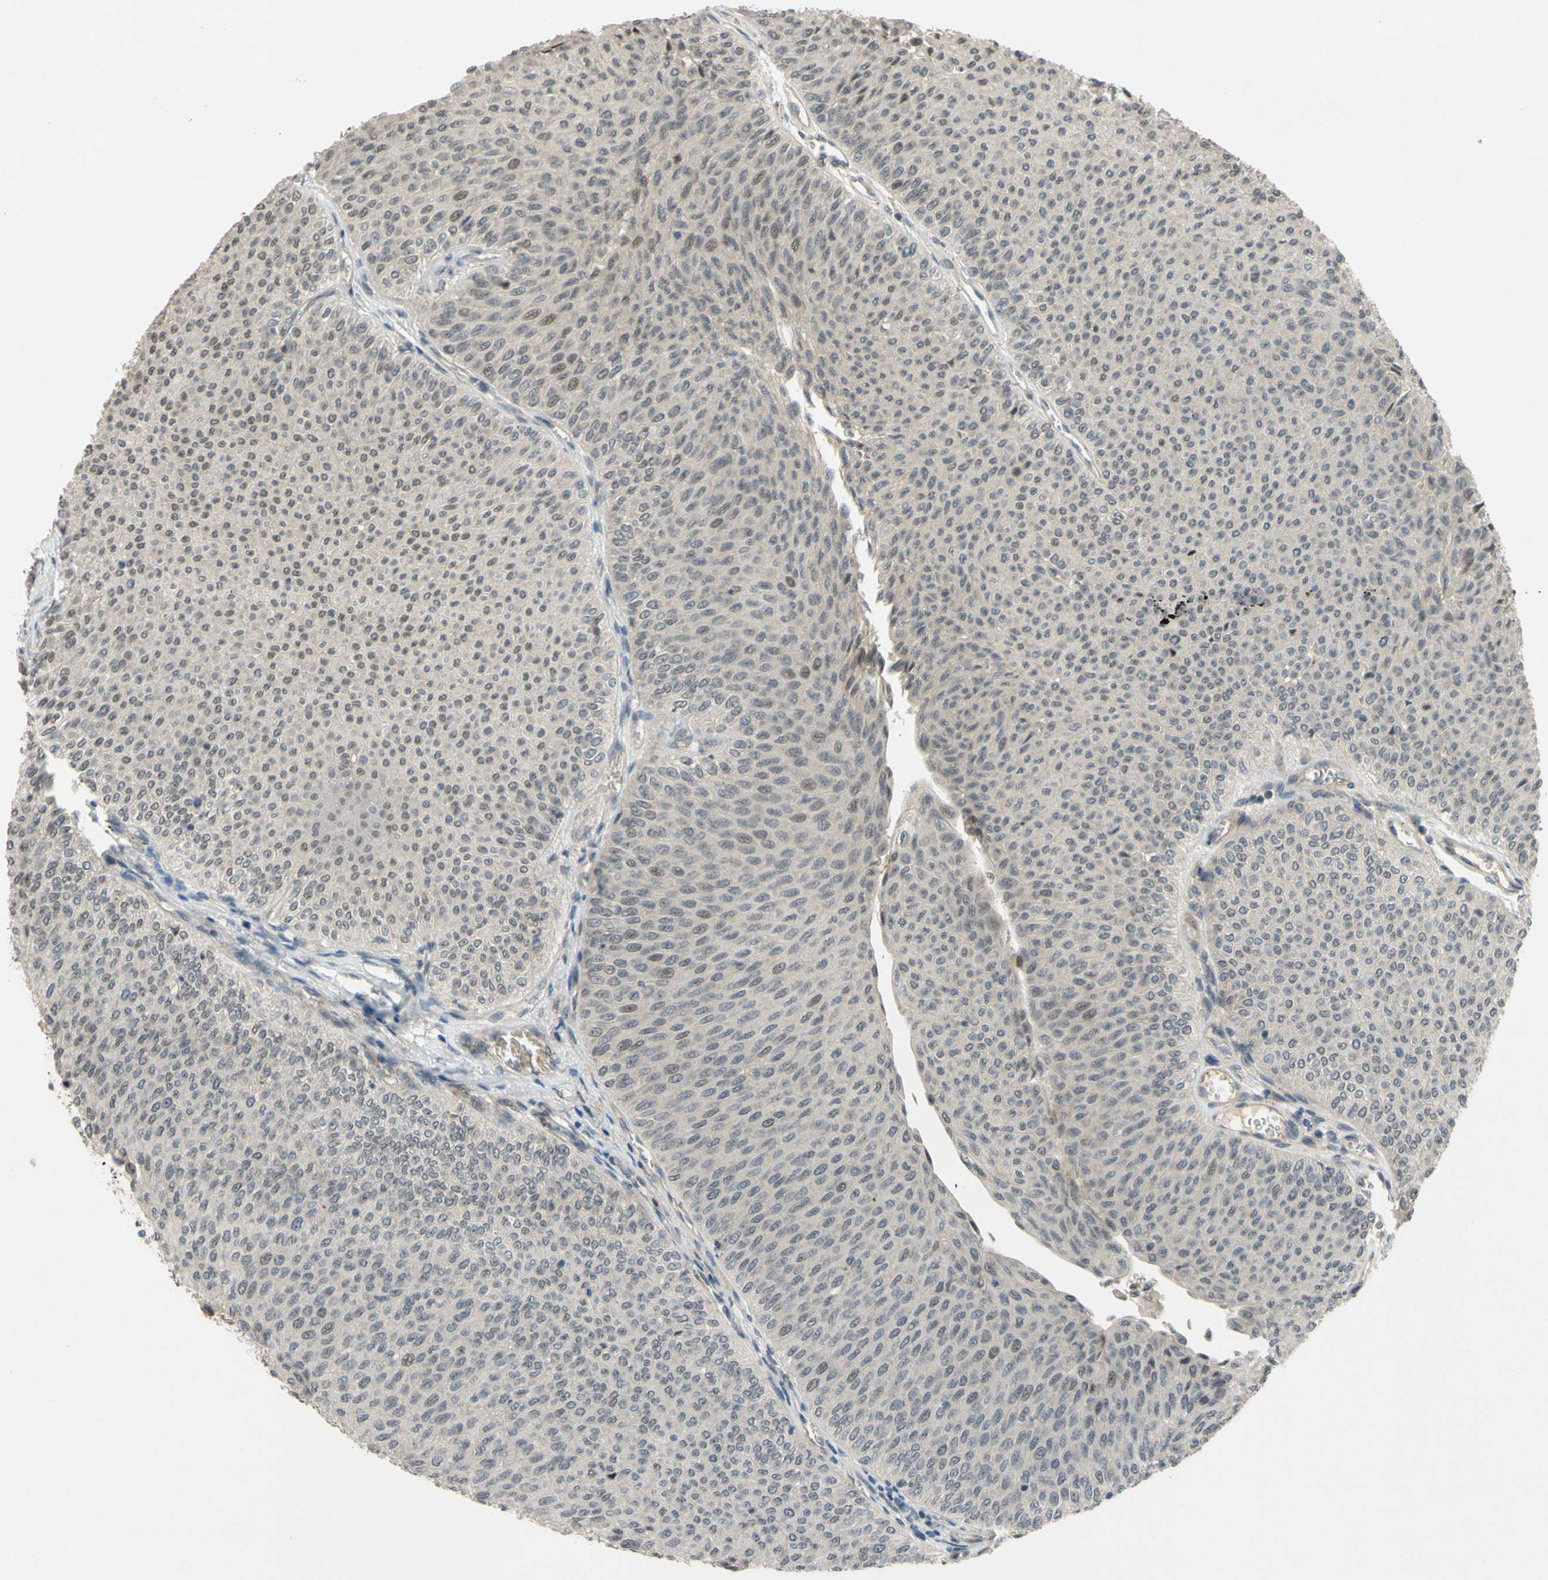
{"staining": {"intensity": "weak", "quantity": "<25%", "location": "nuclear"}, "tissue": "urothelial cancer", "cell_type": "Tumor cells", "image_type": "cancer", "snomed": [{"axis": "morphology", "description": "Urothelial carcinoma, Low grade"}, {"axis": "topography", "description": "Urinary bladder"}], "caption": "The histopathology image demonstrates no significant staining in tumor cells of low-grade urothelial carcinoma. (Brightfield microscopy of DAB (3,3'-diaminobenzidine) immunohistochemistry (IHC) at high magnification).", "gene": "ALK", "patient": {"sex": "male", "age": 78}}